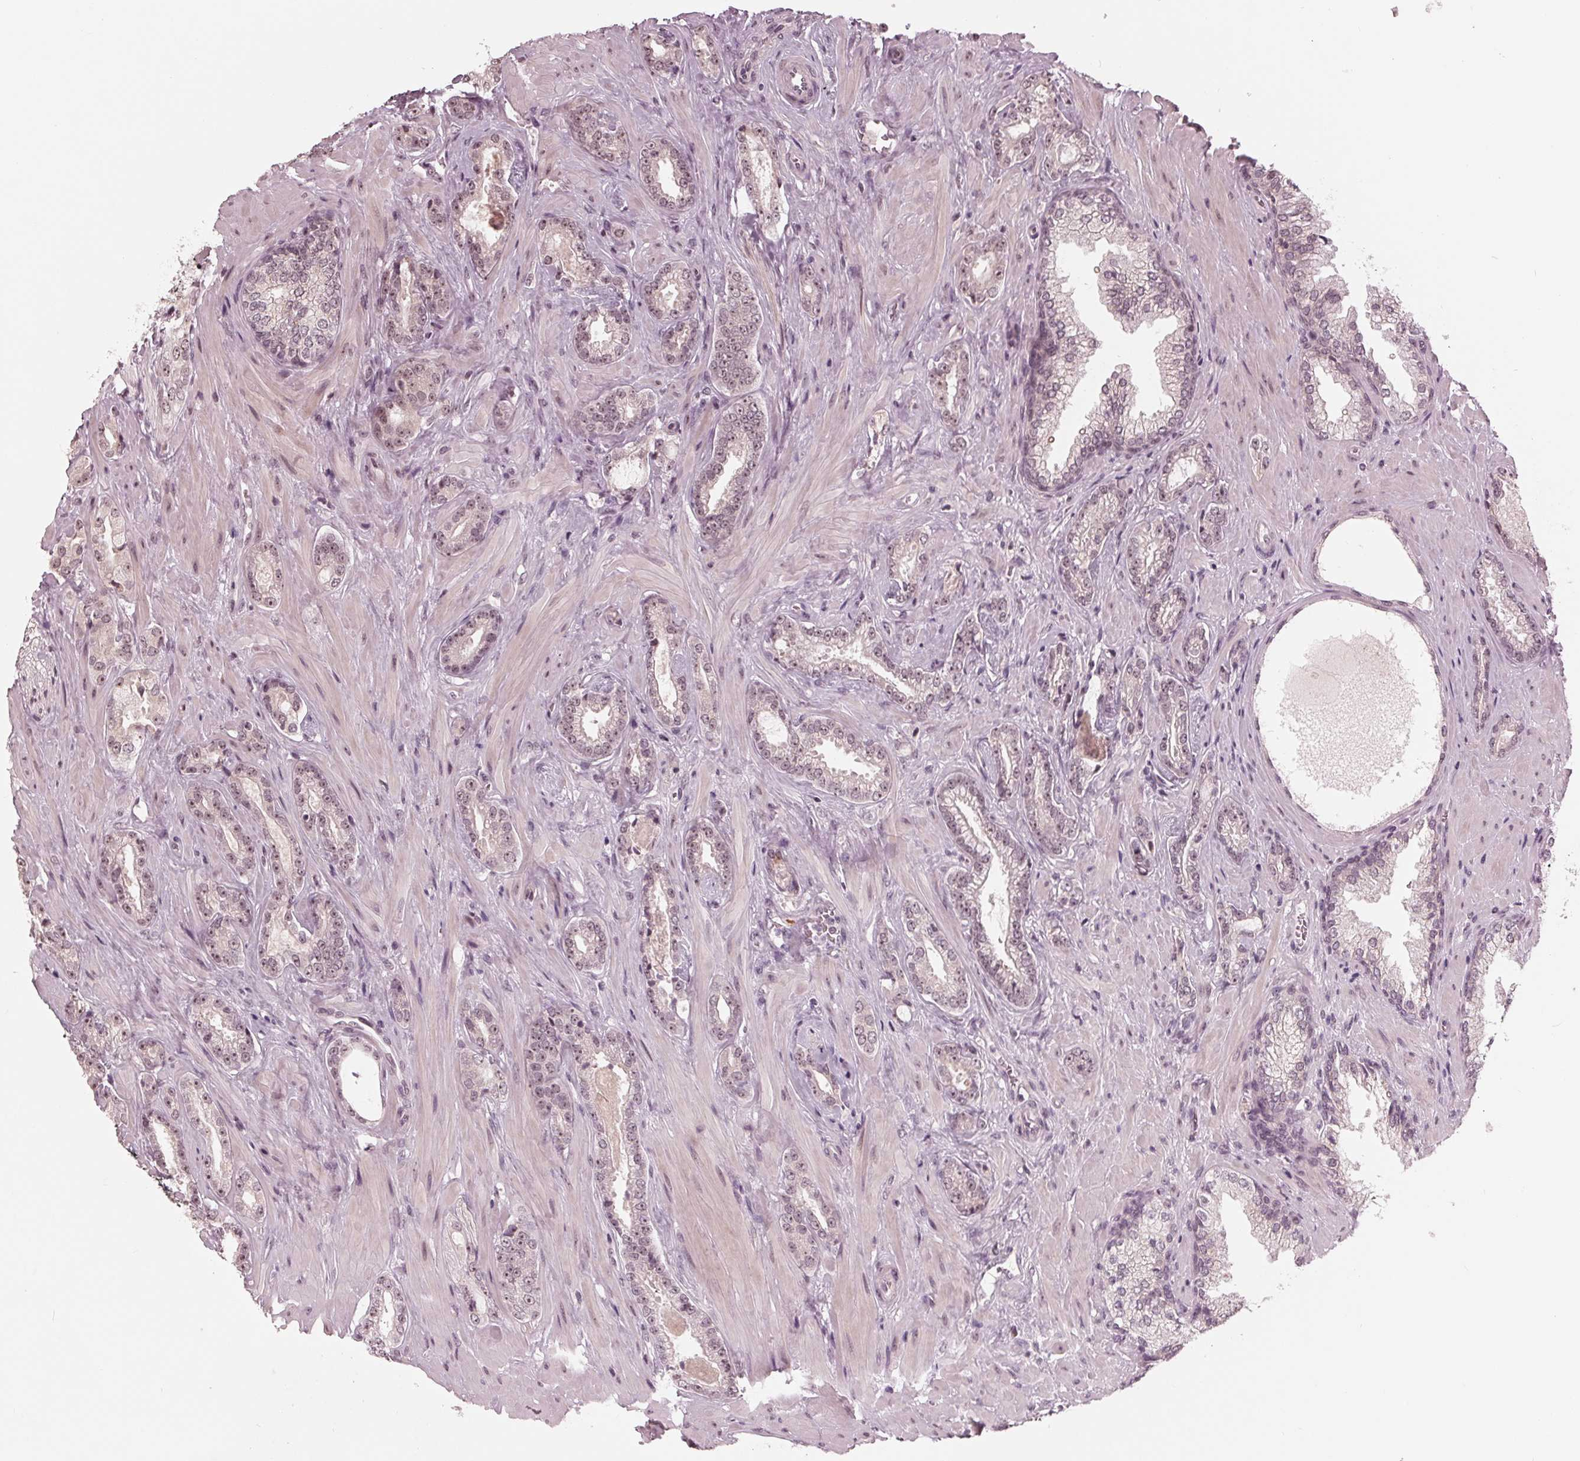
{"staining": {"intensity": "moderate", "quantity": "25%-75%", "location": "nuclear"}, "tissue": "prostate cancer", "cell_type": "Tumor cells", "image_type": "cancer", "snomed": [{"axis": "morphology", "description": "Adenocarcinoma, Low grade"}, {"axis": "topography", "description": "Prostate"}], "caption": "Prostate adenocarcinoma (low-grade) stained with a protein marker shows moderate staining in tumor cells.", "gene": "SLX4", "patient": {"sex": "male", "age": 61}}